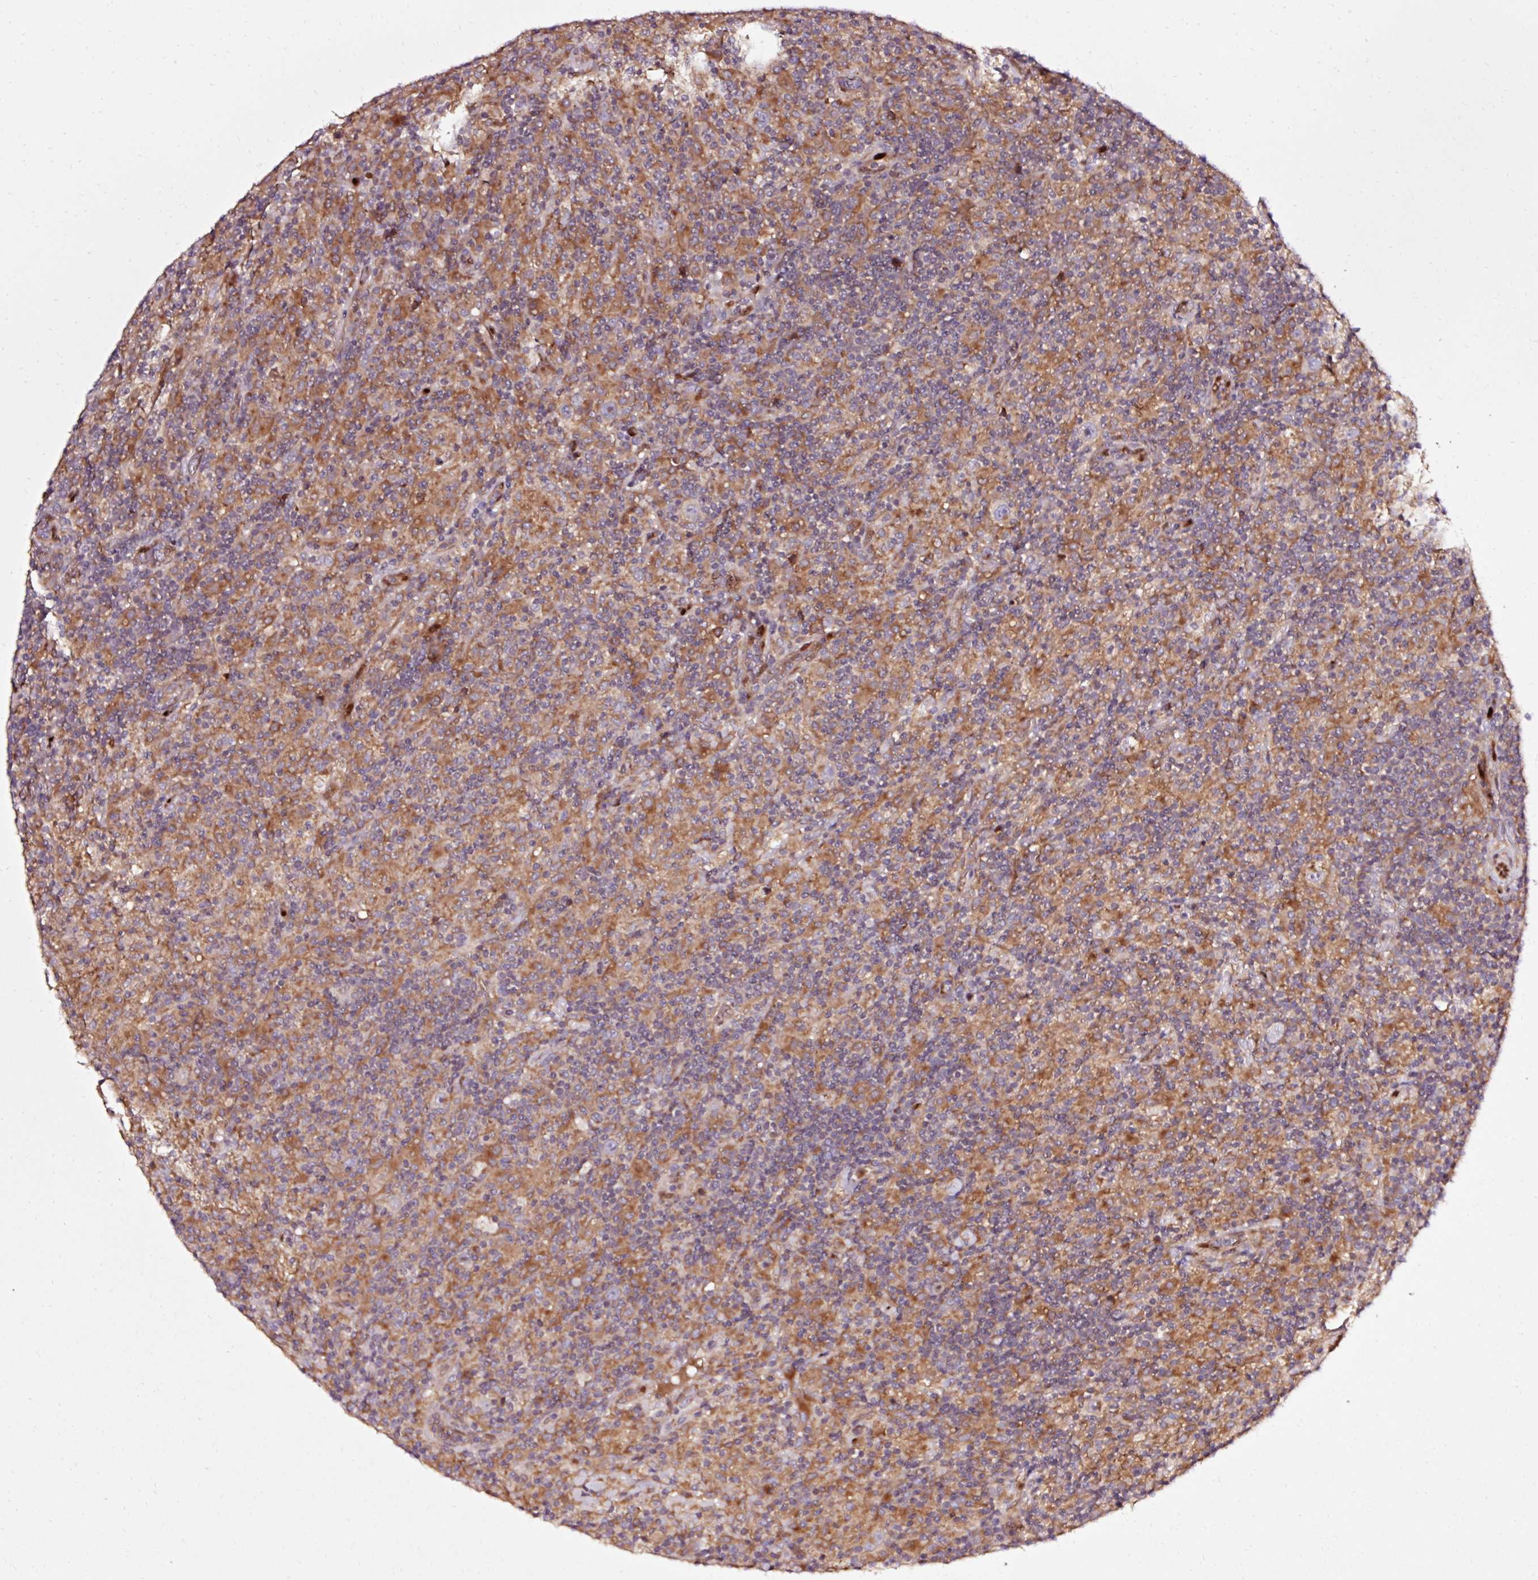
{"staining": {"intensity": "moderate", "quantity": "<25%", "location": "cytoplasmic/membranous"}, "tissue": "lymphoma", "cell_type": "Tumor cells", "image_type": "cancer", "snomed": [{"axis": "morphology", "description": "Hodgkin's disease, NOS"}, {"axis": "topography", "description": "Lymph node"}], "caption": "DAB immunohistochemical staining of Hodgkin's disease shows moderate cytoplasmic/membranous protein staining in about <25% of tumor cells. The protein of interest is stained brown, and the nuclei are stained in blue (DAB IHC with brightfield microscopy, high magnification).", "gene": "NAPA", "patient": {"sex": "male", "age": 70}}